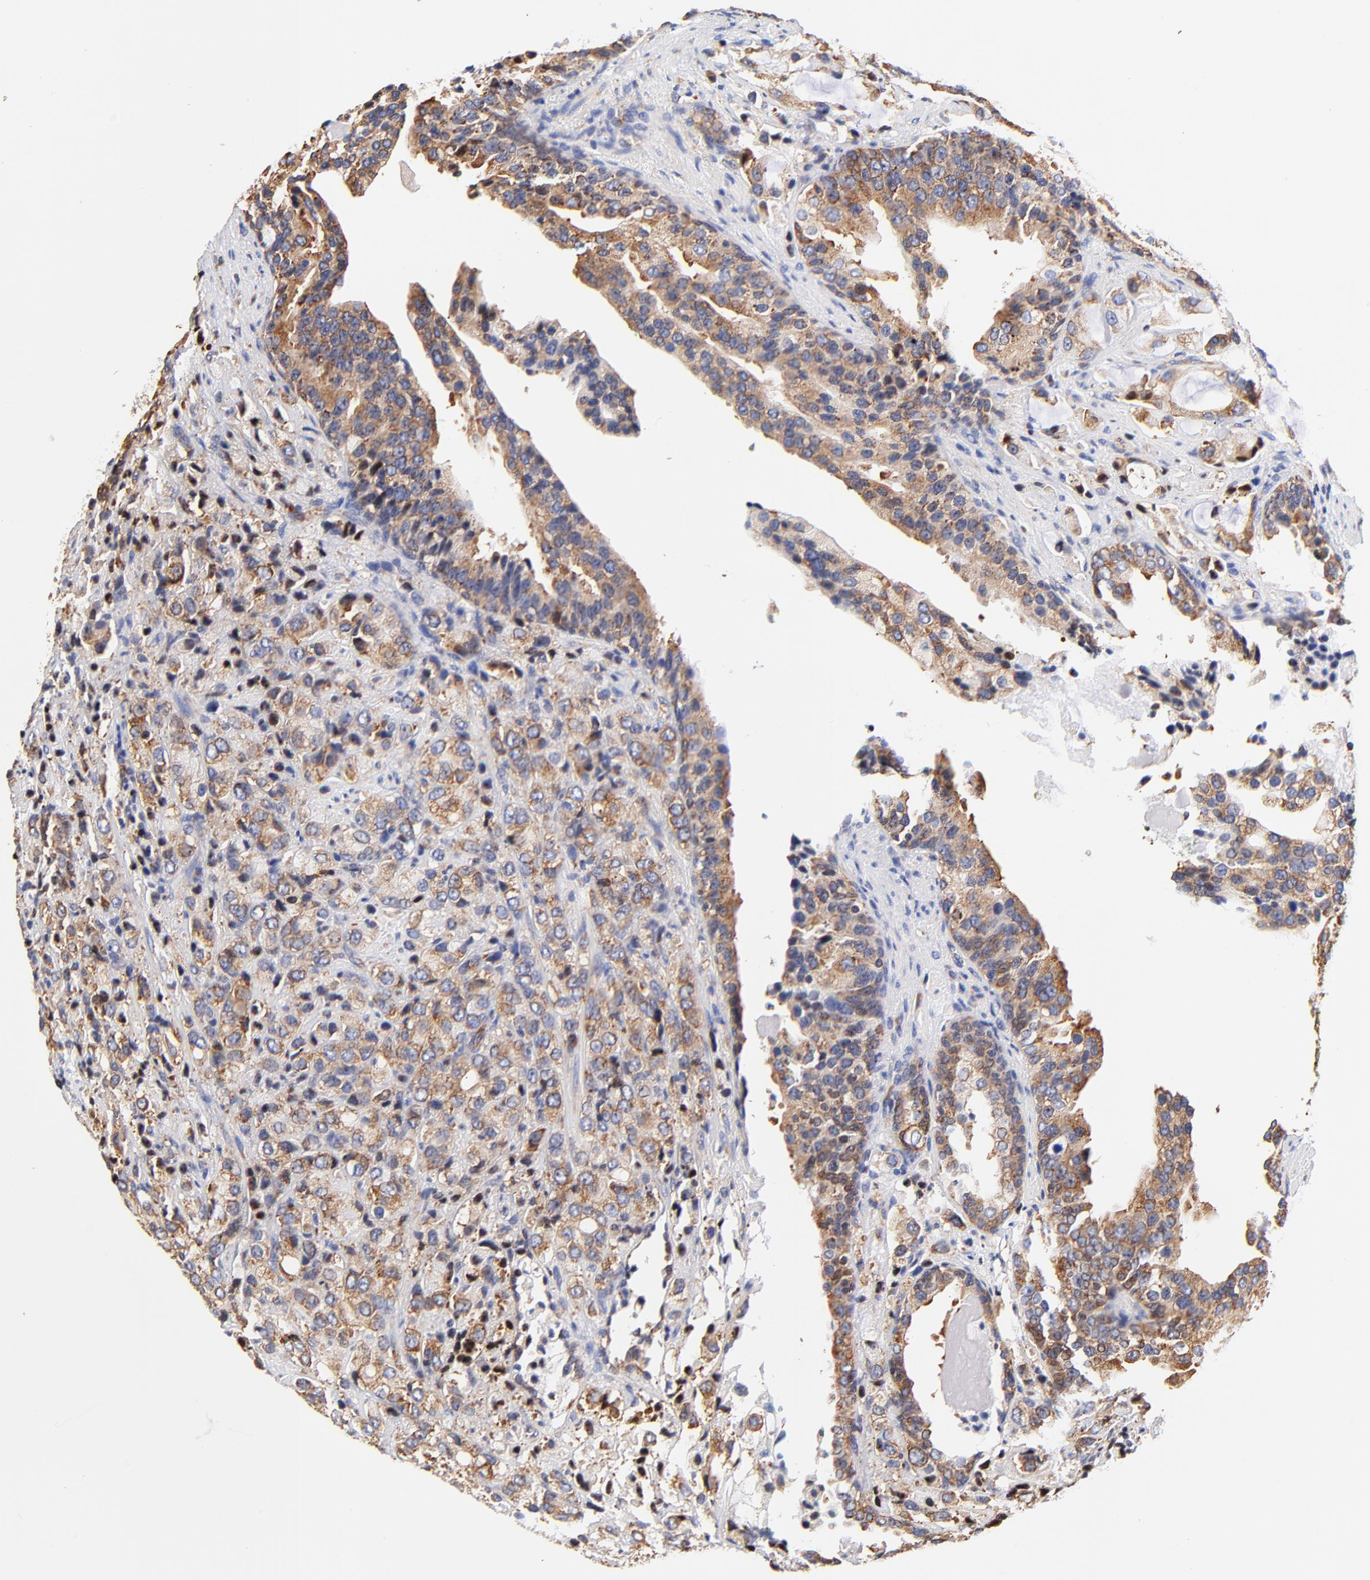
{"staining": {"intensity": "moderate", "quantity": ">75%", "location": "cytoplasmic/membranous"}, "tissue": "prostate cancer", "cell_type": "Tumor cells", "image_type": "cancer", "snomed": [{"axis": "morphology", "description": "Adenocarcinoma, High grade"}, {"axis": "topography", "description": "Prostate"}], "caption": "Moderate cytoplasmic/membranous protein staining is appreciated in approximately >75% of tumor cells in prostate cancer. Nuclei are stained in blue.", "gene": "RPL27", "patient": {"sex": "male", "age": 70}}